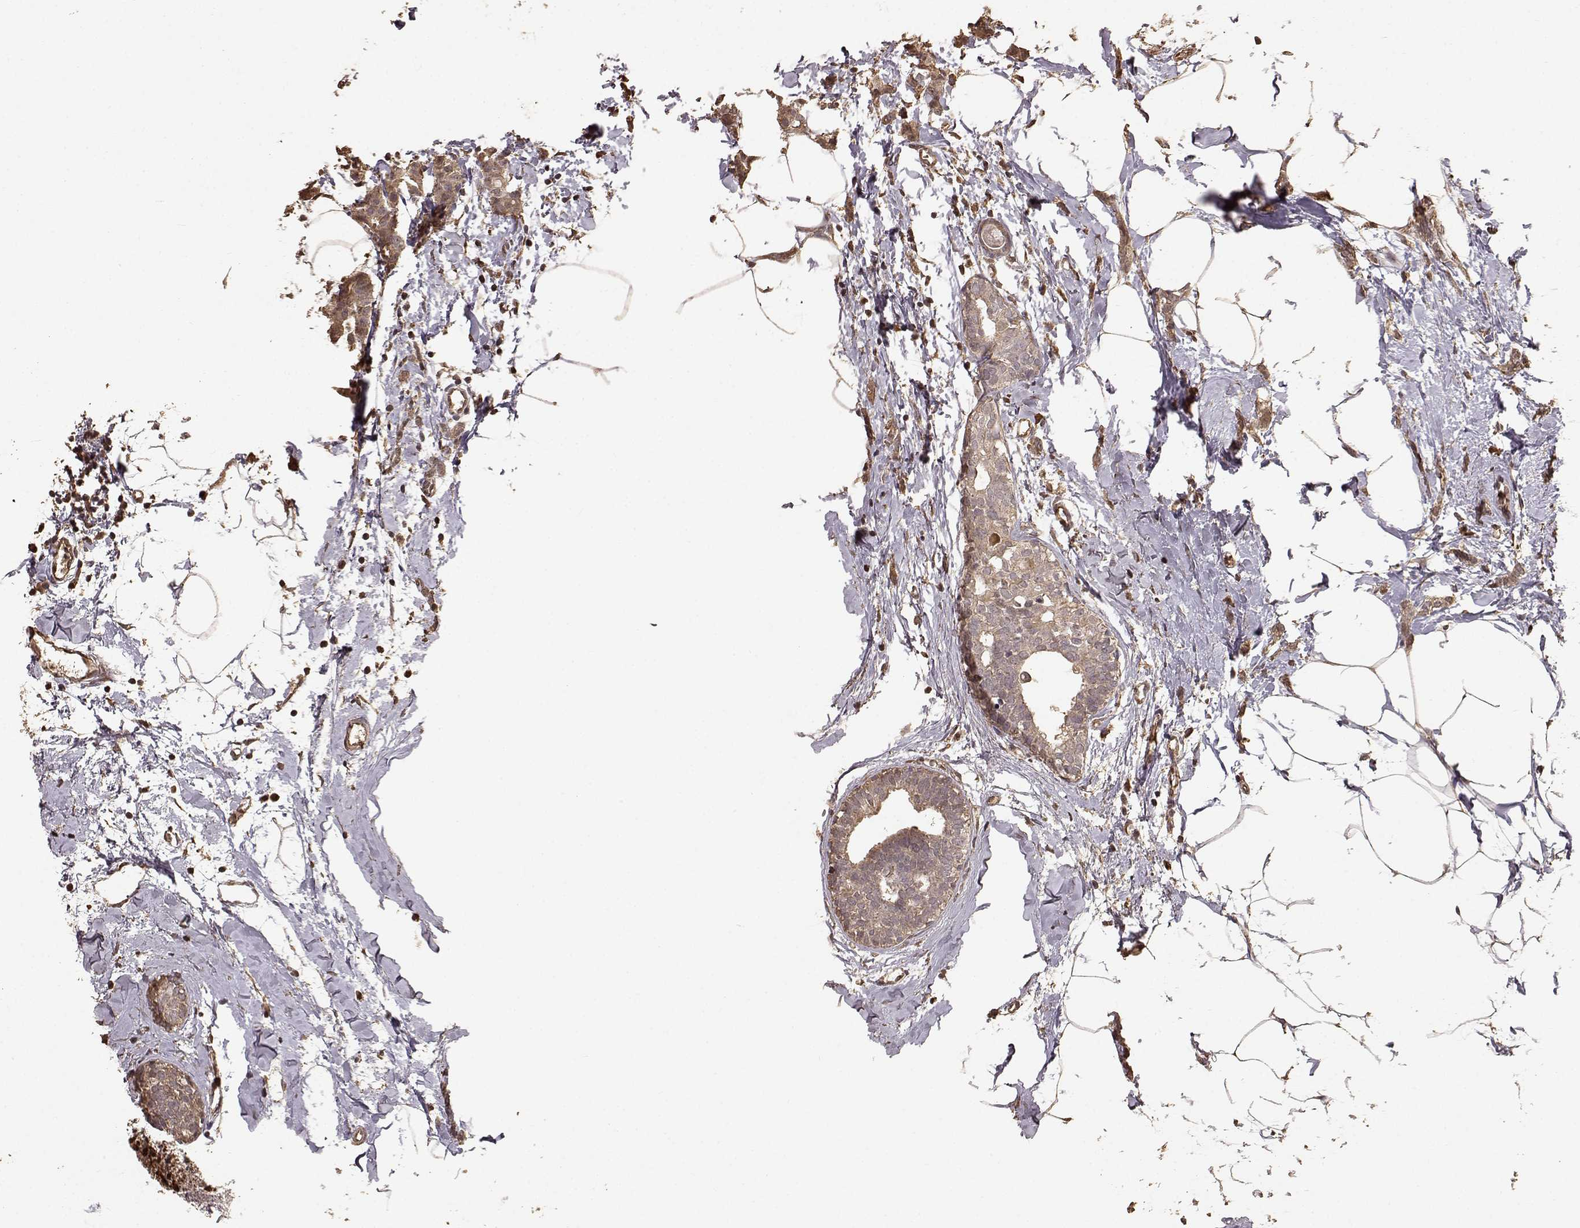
{"staining": {"intensity": "moderate", "quantity": ">75%", "location": "cytoplasmic/membranous"}, "tissue": "breast cancer", "cell_type": "Tumor cells", "image_type": "cancer", "snomed": [{"axis": "morphology", "description": "Duct carcinoma"}, {"axis": "topography", "description": "Breast"}], "caption": "High-magnification brightfield microscopy of breast invasive ductal carcinoma stained with DAB (3,3'-diaminobenzidine) (brown) and counterstained with hematoxylin (blue). tumor cells exhibit moderate cytoplasmic/membranous expression is appreciated in about>75% of cells. (Stains: DAB in brown, nuclei in blue, Microscopy: brightfield microscopy at high magnification).", "gene": "USP15", "patient": {"sex": "female", "age": 40}}